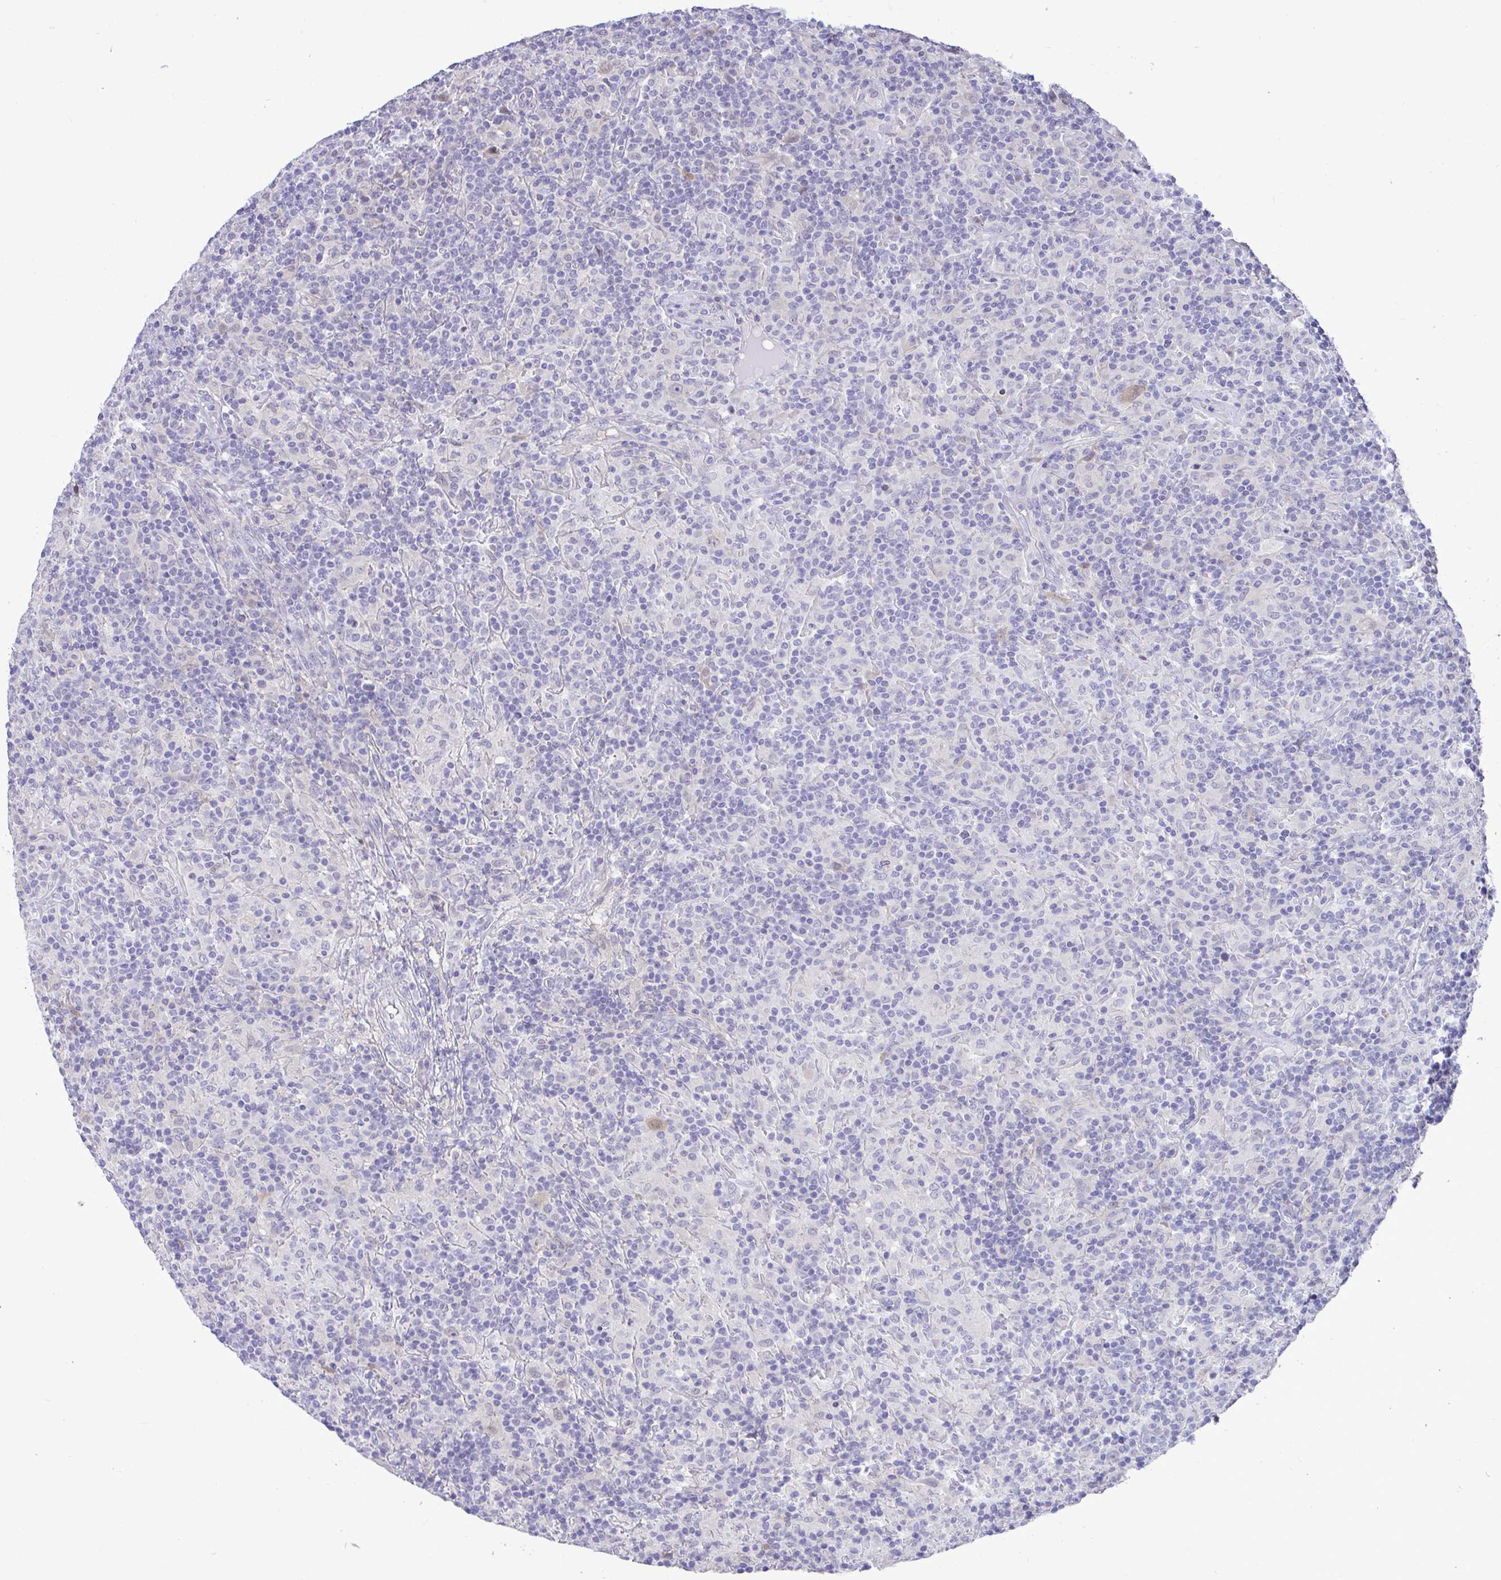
{"staining": {"intensity": "negative", "quantity": "none", "location": "none"}, "tissue": "lymphoma", "cell_type": "Tumor cells", "image_type": "cancer", "snomed": [{"axis": "morphology", "description": "Hodgkin's disease, NOS"}, {"axis": "topography", "description": "Lymph node"}], "caption": "DAB immunohistochemical staining of human lymphoma reveals no significant staining in tumor cells.", "gene": "ZNF485", "patient": {"sex": "male", "age": 70}}